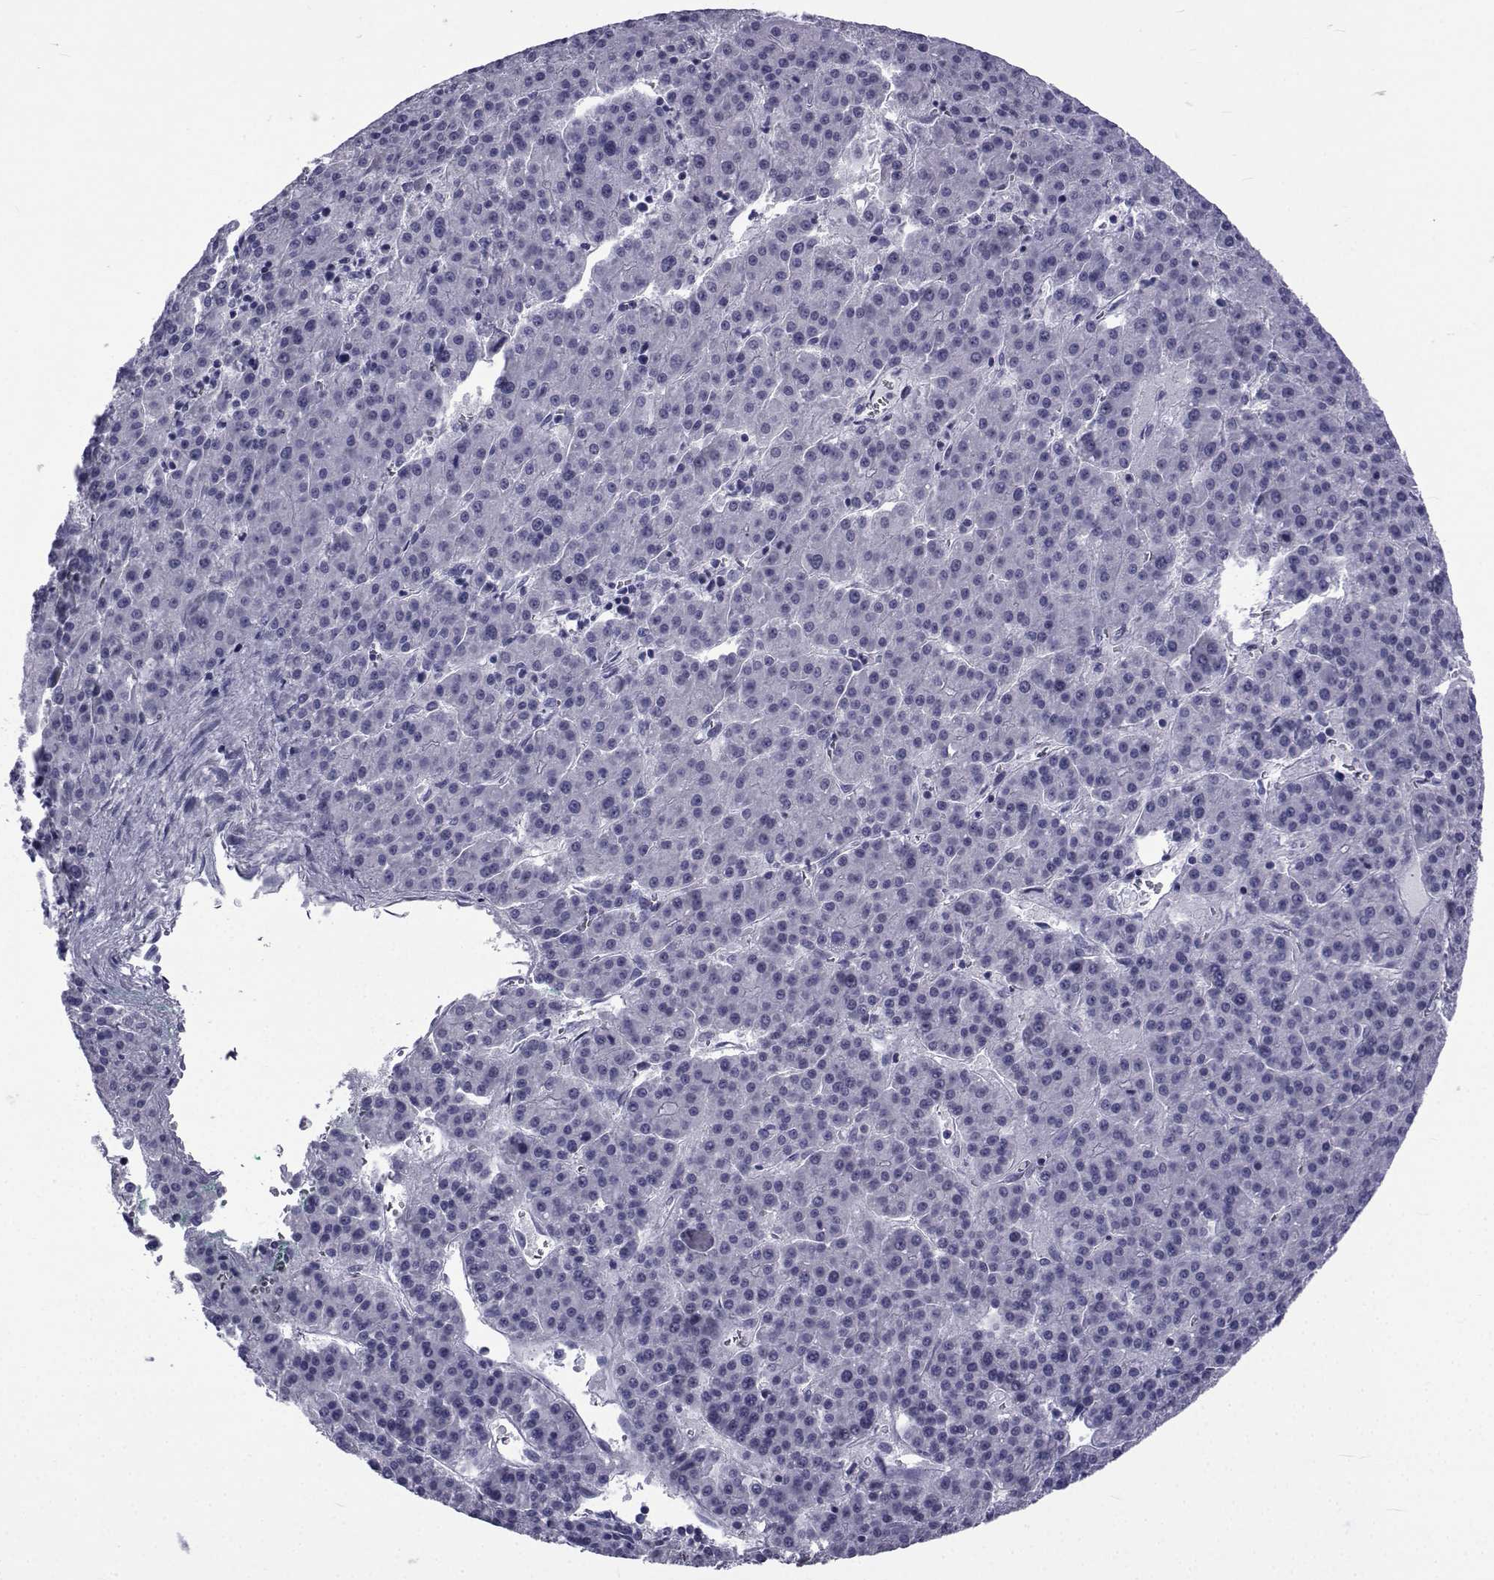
{"staining": {"intensity": "negative", "quantity": "none", "location": "none"}, "tissue": "liver cancer", "cell_type": "Tumor cells", "image_type": "cancer", "snomed": [{"axis": "morphology", "description": "Carcinoma, Hepatocellular, NOS"}, {"axis": "topography", "description": "Liver"}], "caption": "An immunohistochemistry (IHC) image of liver cancer (hepatocellular carcinoma) is shown. There is no staining in tumor cells of liver cancer (hepatocellular carcinoma).", "gene": "PDE6H", "patient": {"sex": "female", "age": 58}}